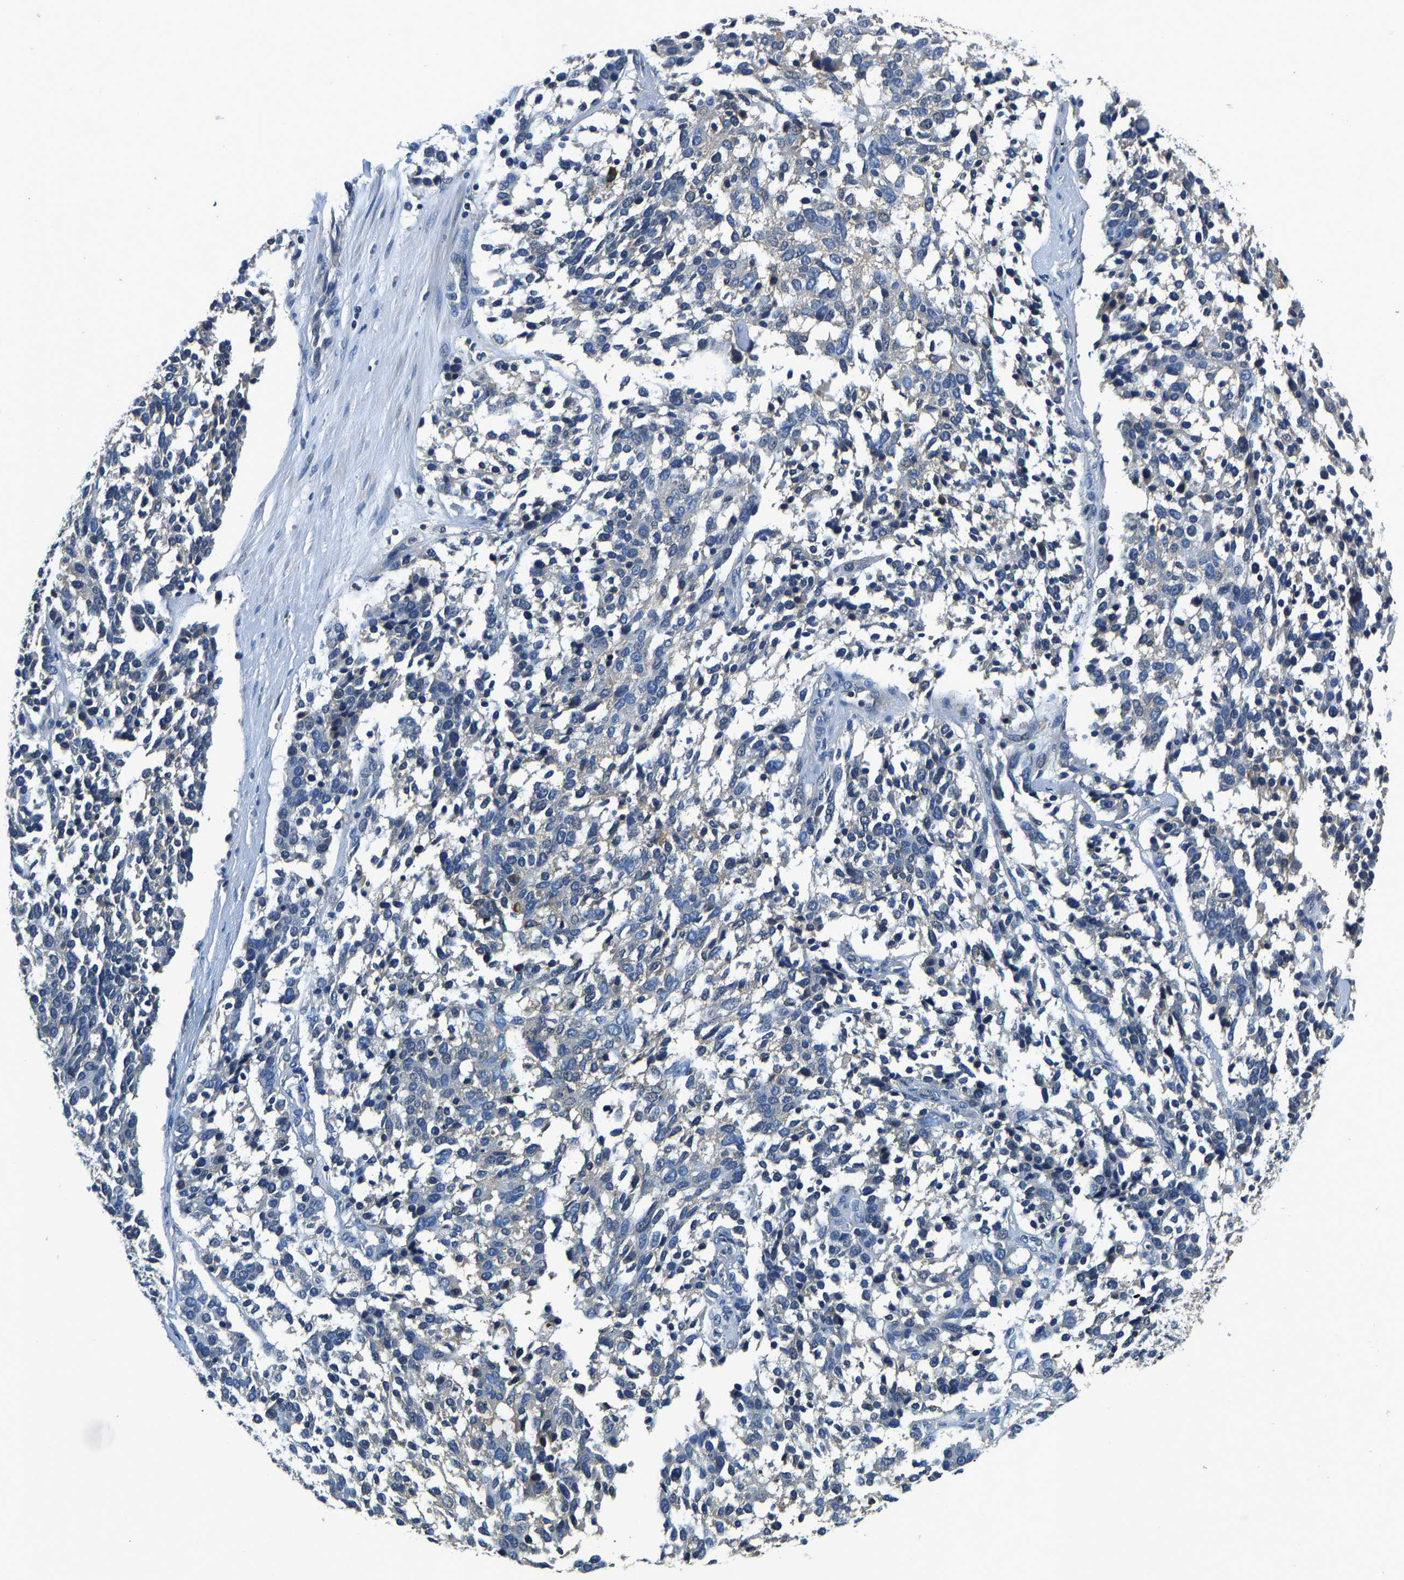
{"staining": {"intensity": "negative", "quantity": "none", "location": "none"}, "tissue": "ovarian cancer", "cell_type": "Tumor cells", "image_type": "cancer", "snomed": [{"axis": "morphology", "description": "Cystadenocarcinoma, serous, NOS"}, {"axis": "topography", "description": "Ovary"}], "caption": "Ovarian cancer (serous cystadenocarcinoma) stained for a protein using IHC exhibits no positivity tumor cells.", "gene": "RESF1", "patient": {"sex": "female", "age": 44}}